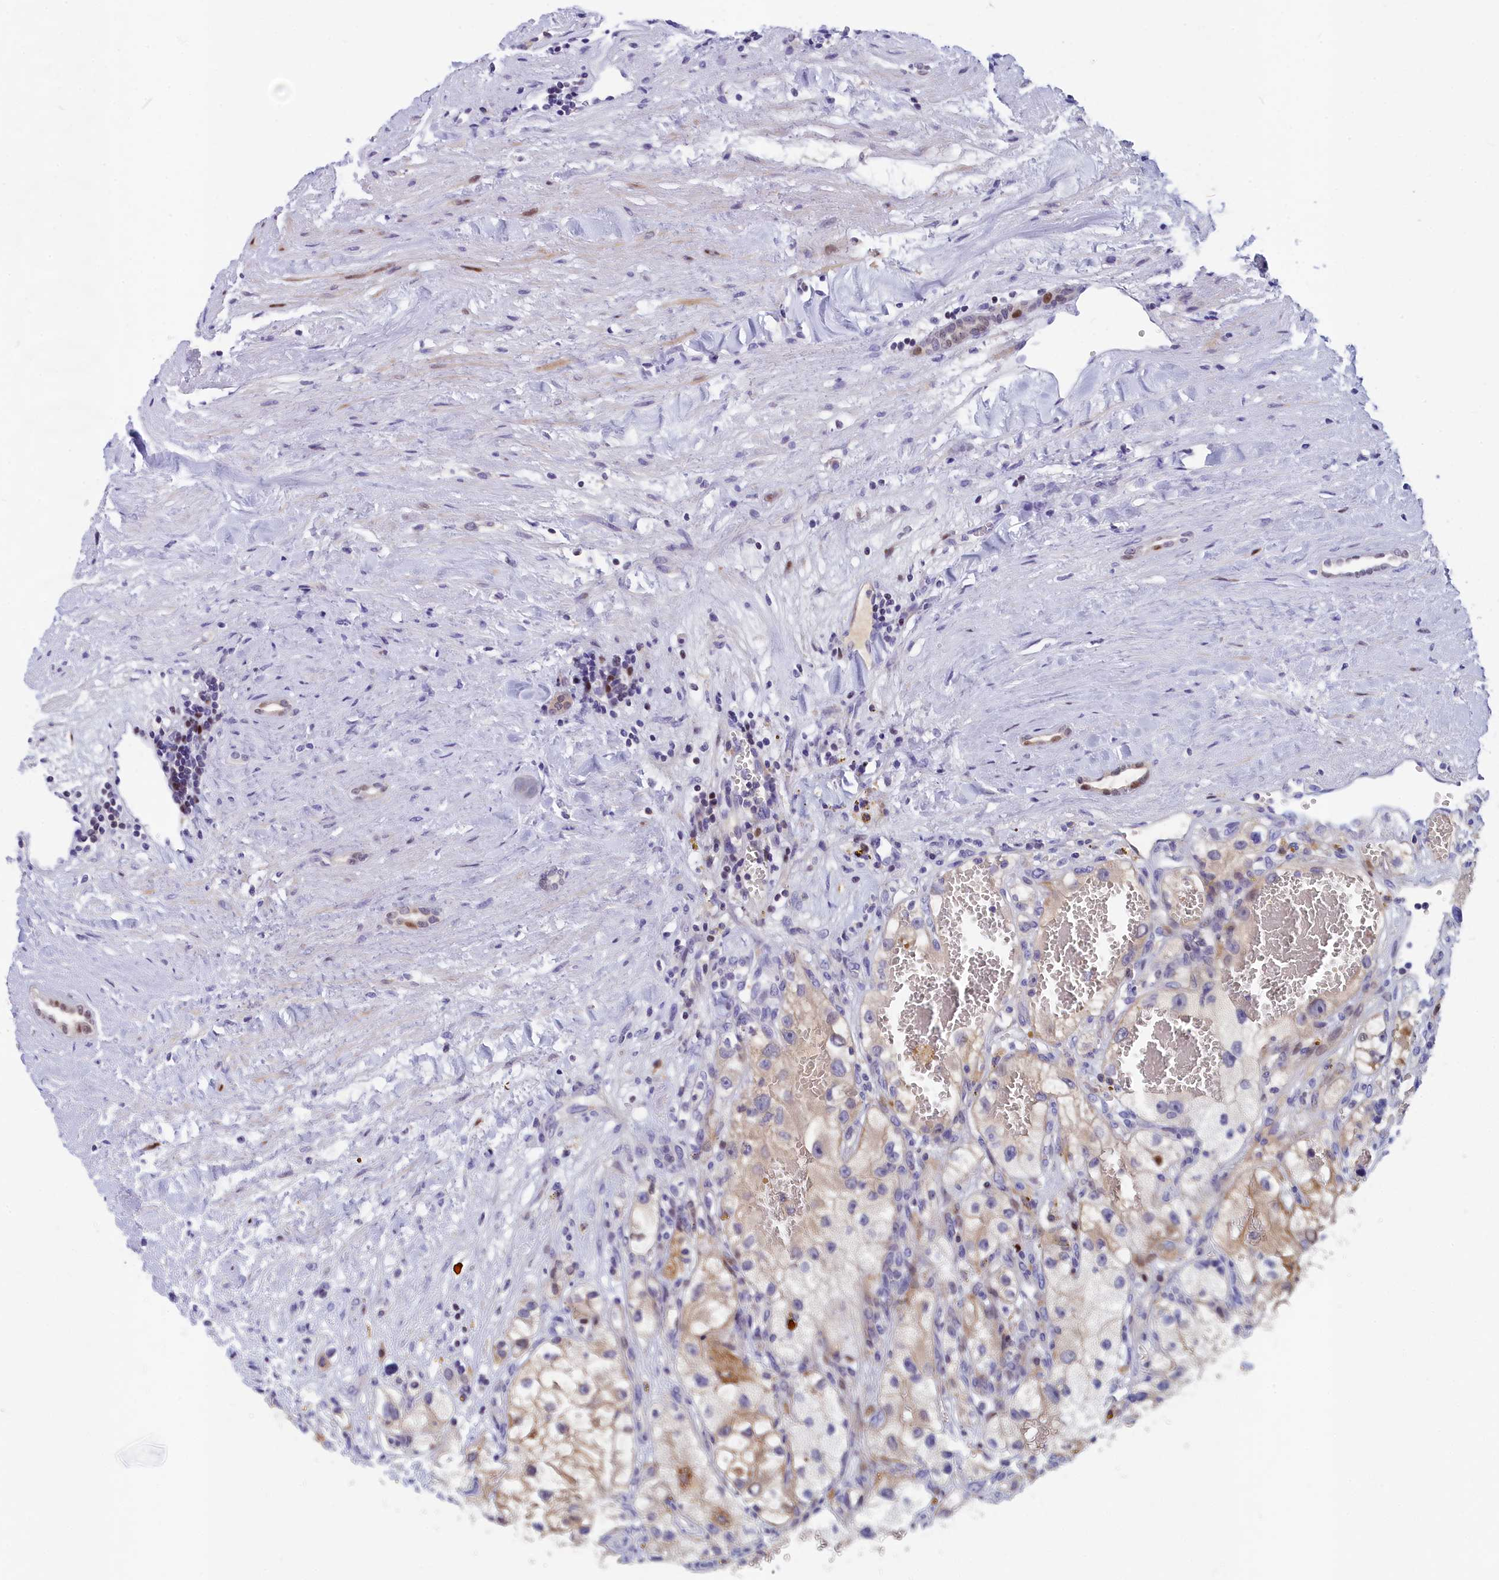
{"staining": {"intensity": "moderate", "quantity": "<25%", "location": "cytoplasmic/membranous"}, "tissue": "renal cancer", "cell_type": "Tumor cells", "image_type": "cancer", "snomed": [{"axis": "morphology", "description": "Adenocarcinoma, NOS"}, {"axis": "topography", "description": "Kidney"}], "caption": "Brown immunohistochemical staining in renal cancer (adenocarcinoma) shows moderate cytoplasmic/membranous staining in approximately <25% of tumor cells.", "gene": "NKPD1", "patient": {"sex": "female", "age": 57}}